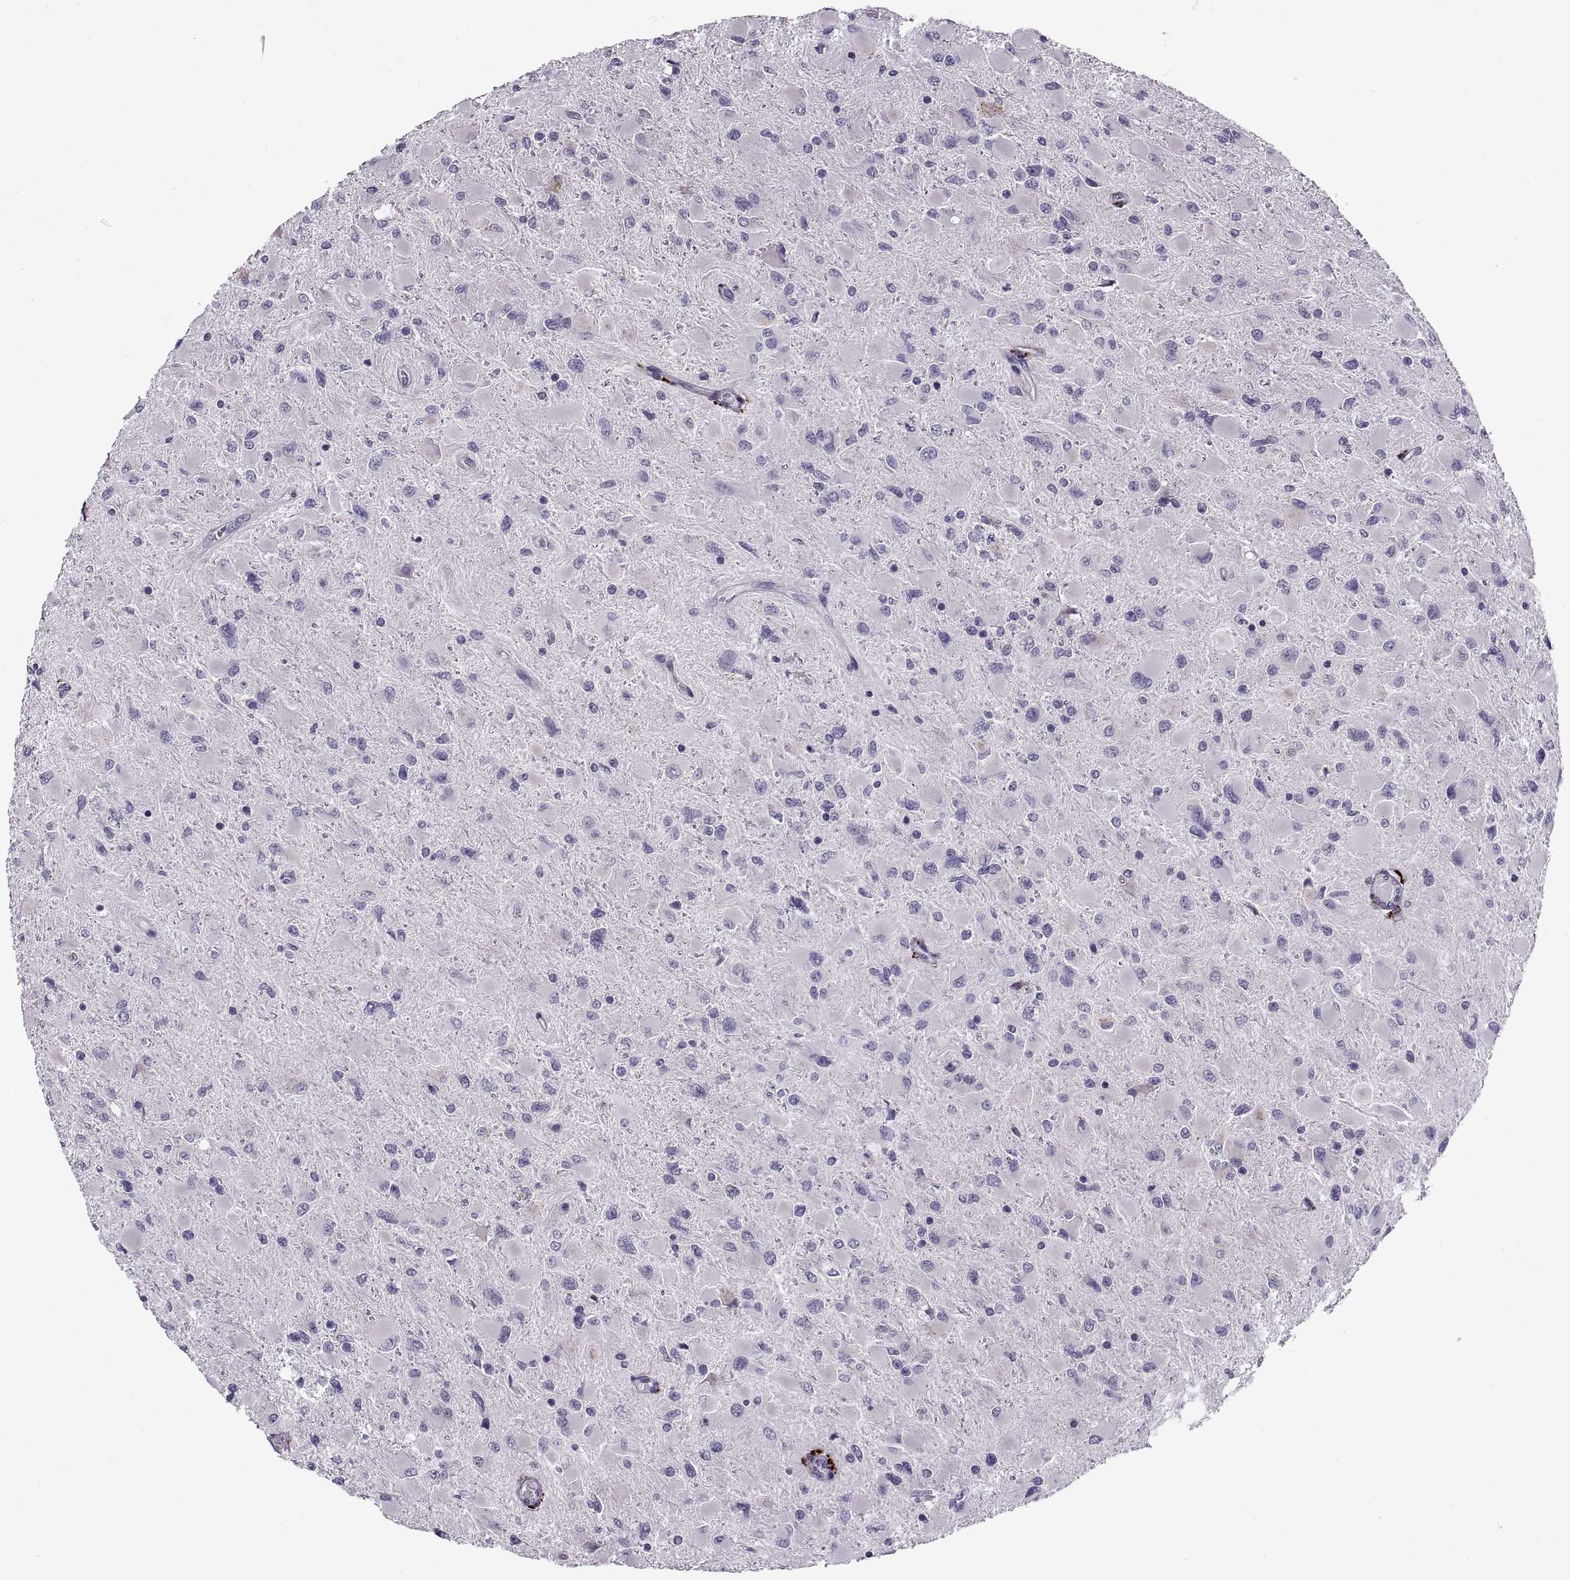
{"staining": {"intensity": "negative", "quantity": "none", "location": "none"}, "tissue": "glioma", "cell_type": "Tumor cells", "image_type": "cancer", "snomed": [{"axis": "morphology", "description": "Glioma, malignant, High grade"}, {"axis": "topography", "description": "Cerebral cortex"}], "caption": "Glioma stained for a protein using immunohistochemistry (IHC) demonstrates no positivity tumor cells.", "gene": "CALCR", "patient": {"sex": "female", "age": 36}}